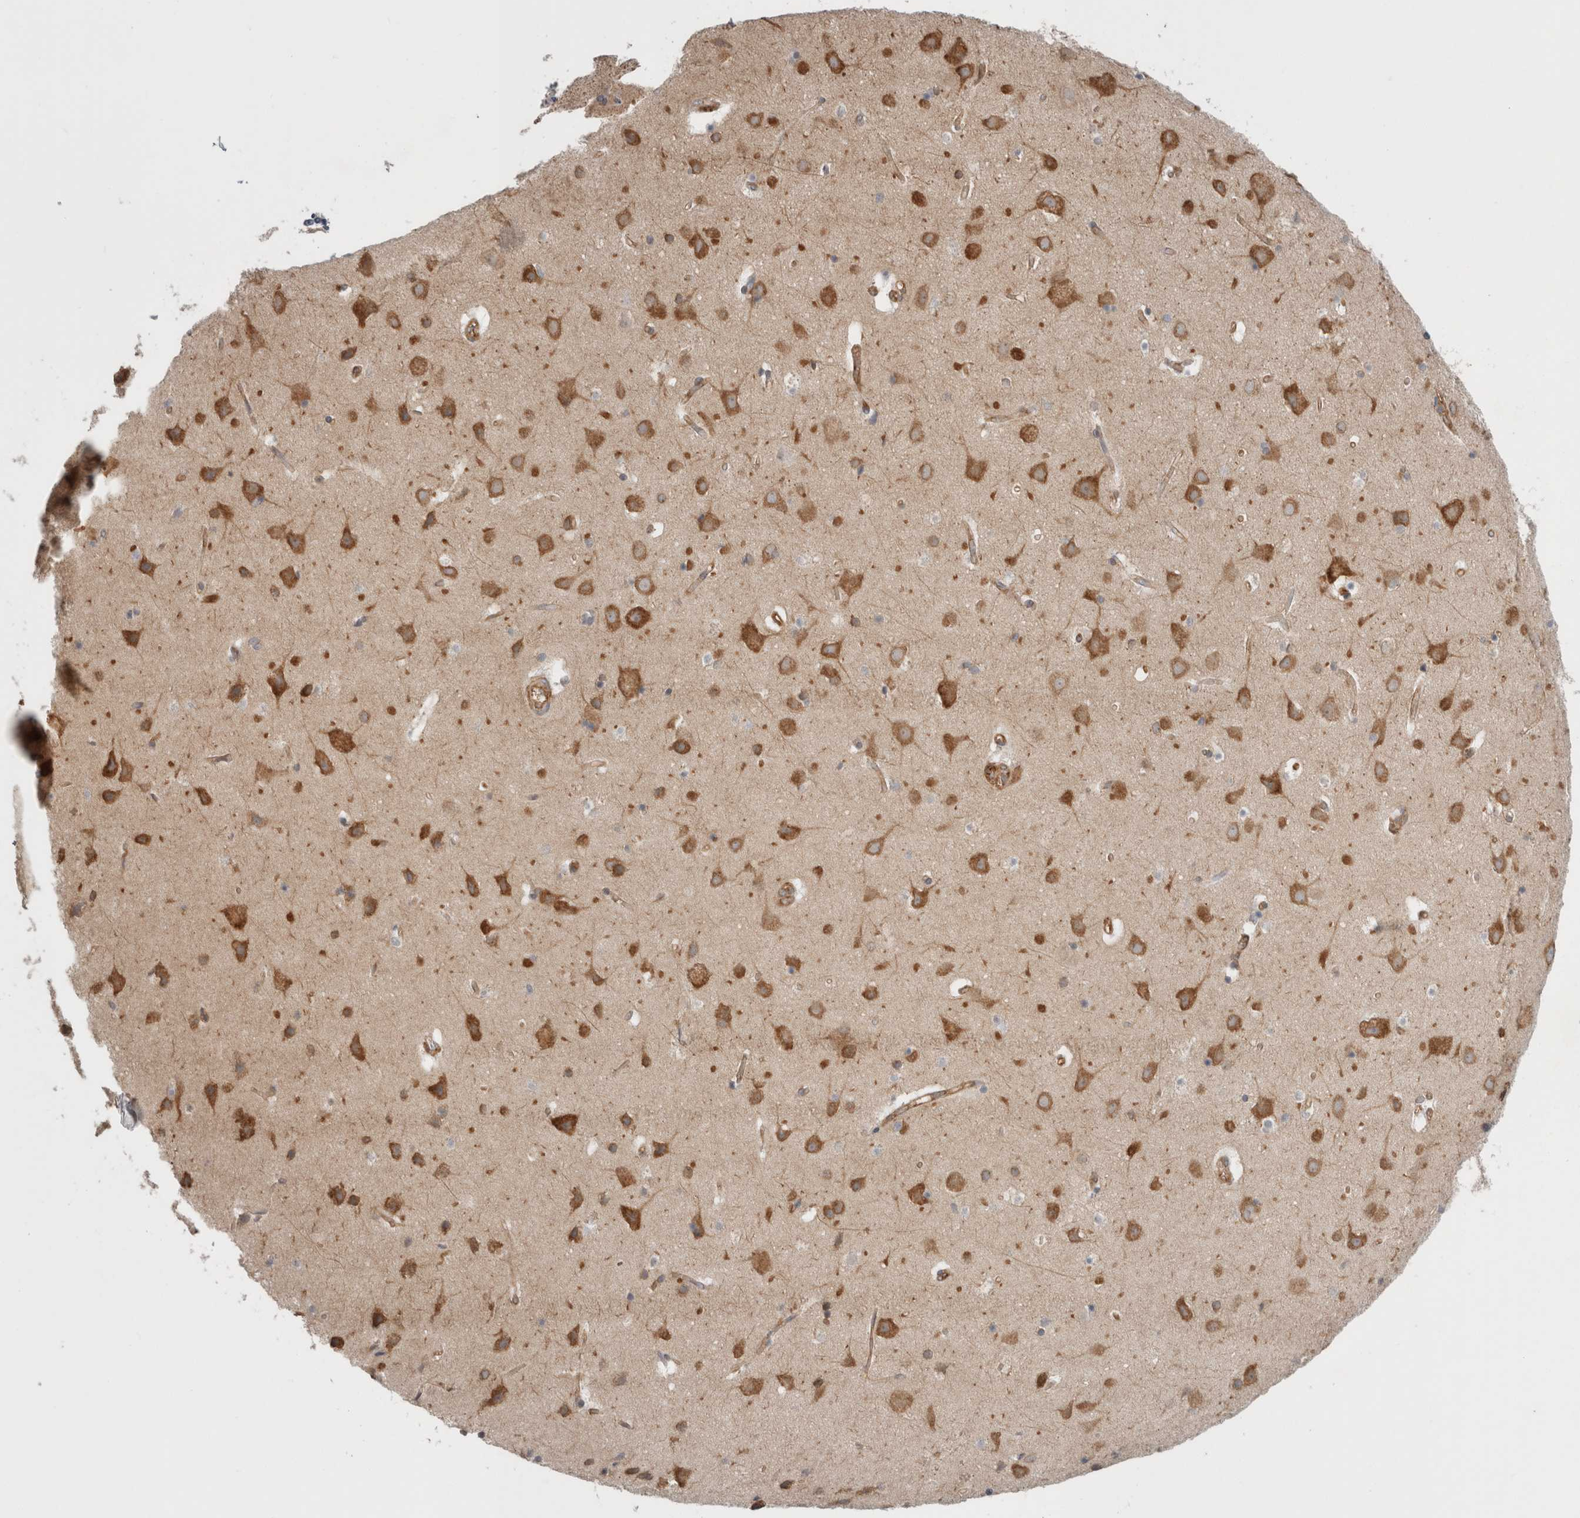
{"staining": {"intensity": "weak", "quantity": ">75%", "location": "cytoplasmic/membranous"}, "tissue": "cerebral cortex", "cell_type": "Endothelial cells", "image_type": "normal", "snomed": [{"axis": "morphology", "description": "Normal tissue, NOS"}, {"axis": "topography", "description": "Cerebral cortex"}], "caption": "Protein staining of normal cerebral cortex displays weak cytoplasmic/membranous positivity in approximately >75% of endothelial cells.", "gene": "RASAL2", "patient": {"sex": "male", "age": 54}}